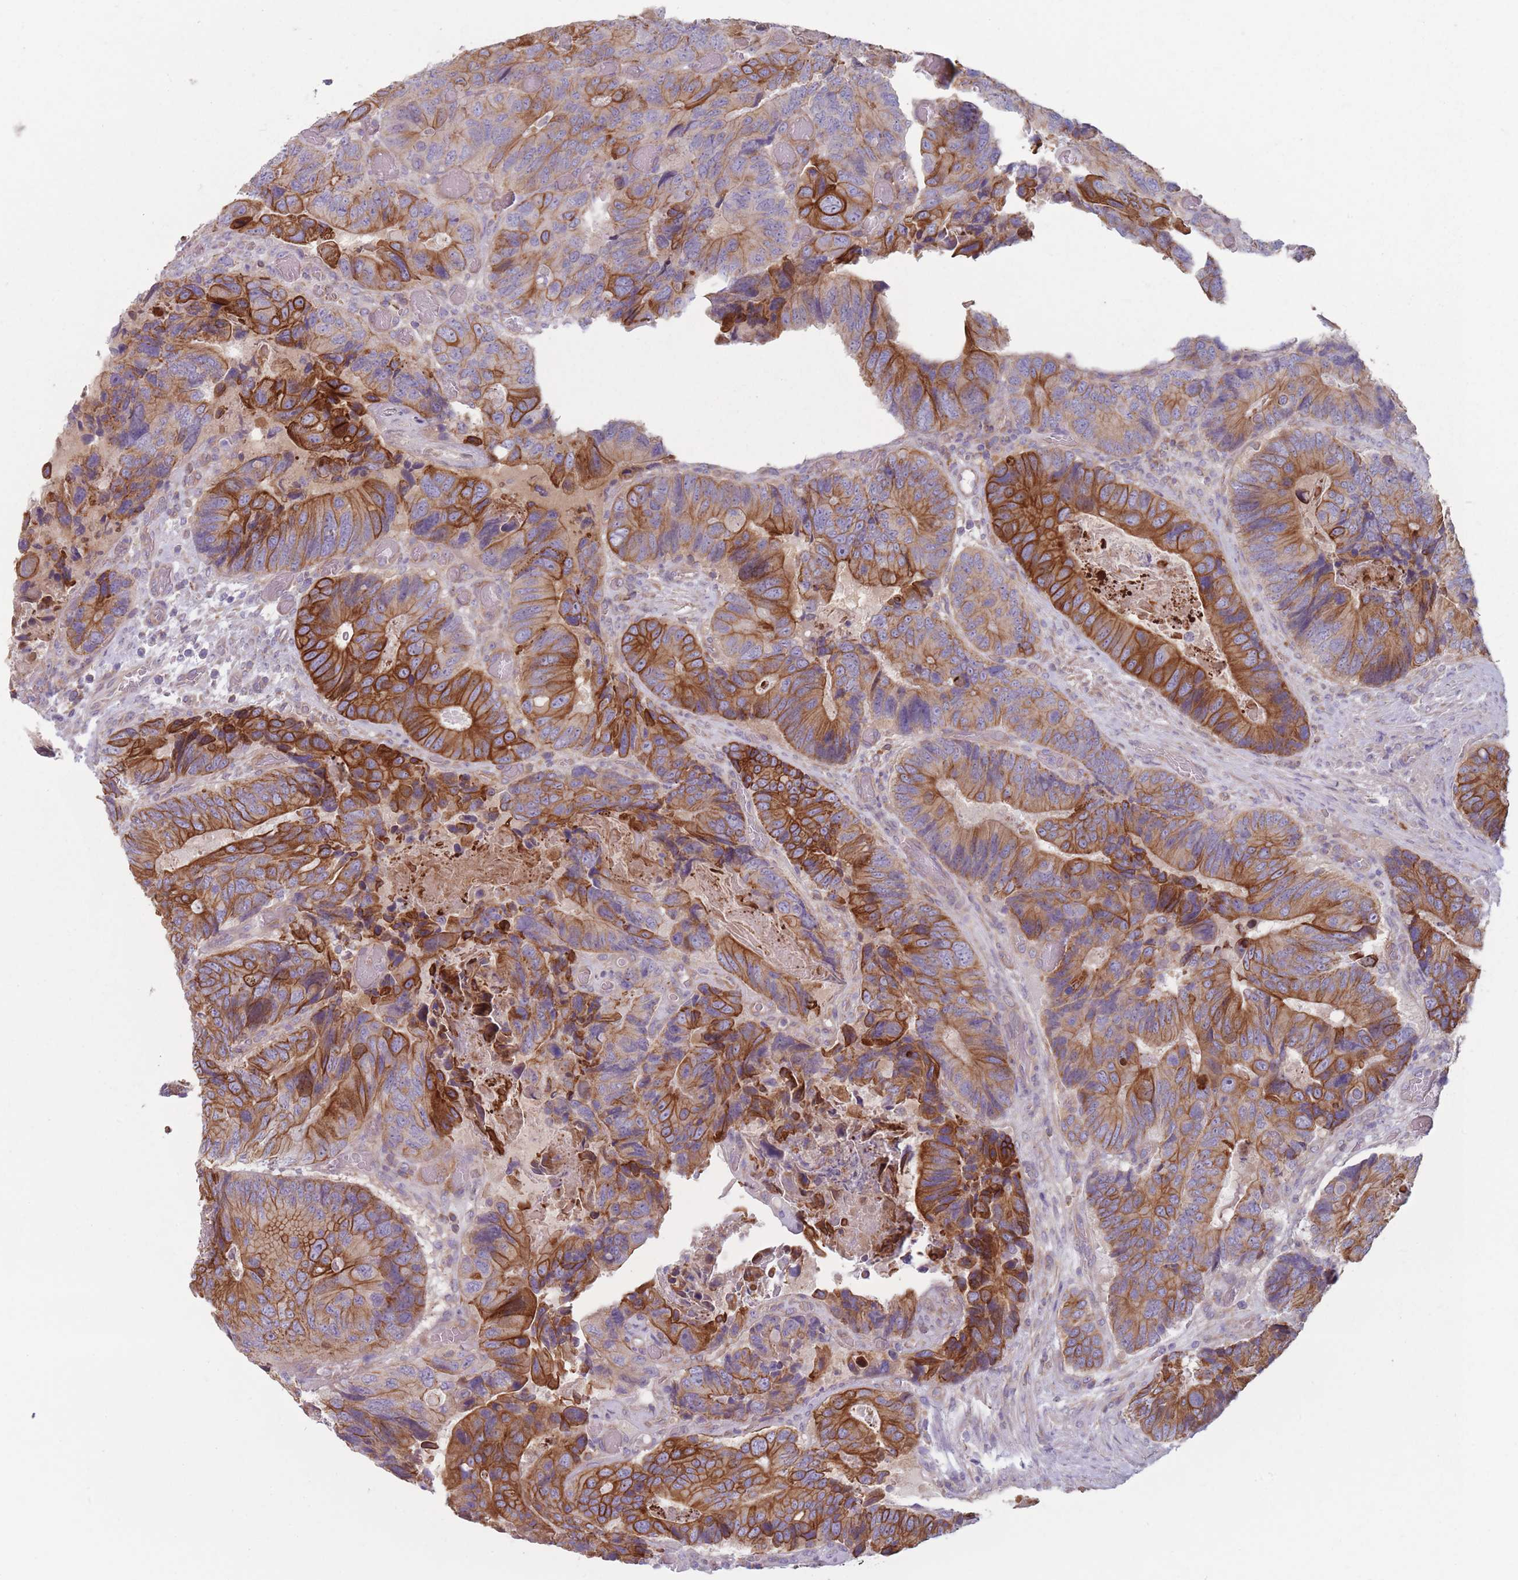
{"staining": {"intensity": "strong", "quantity": "25%-75%", "location": "cytoplasmic/membranous"}, "tissue": "colorectal cancer", "cell_type": "Tumor cells", "image_type": "cancer", "snomed": [{"axis": "morphology", "description": "Adenocarcinoma, NOS"}, {"axis": "topography", "description": "Colon"}], "caption": "A micrograph of human colorectal cancer stained for a protein shows strong cytoplasmic/membranous brown staining in tumor cells.", "gene": "HSBP1L1", "patient": {"sex": "male", "age": 84}}